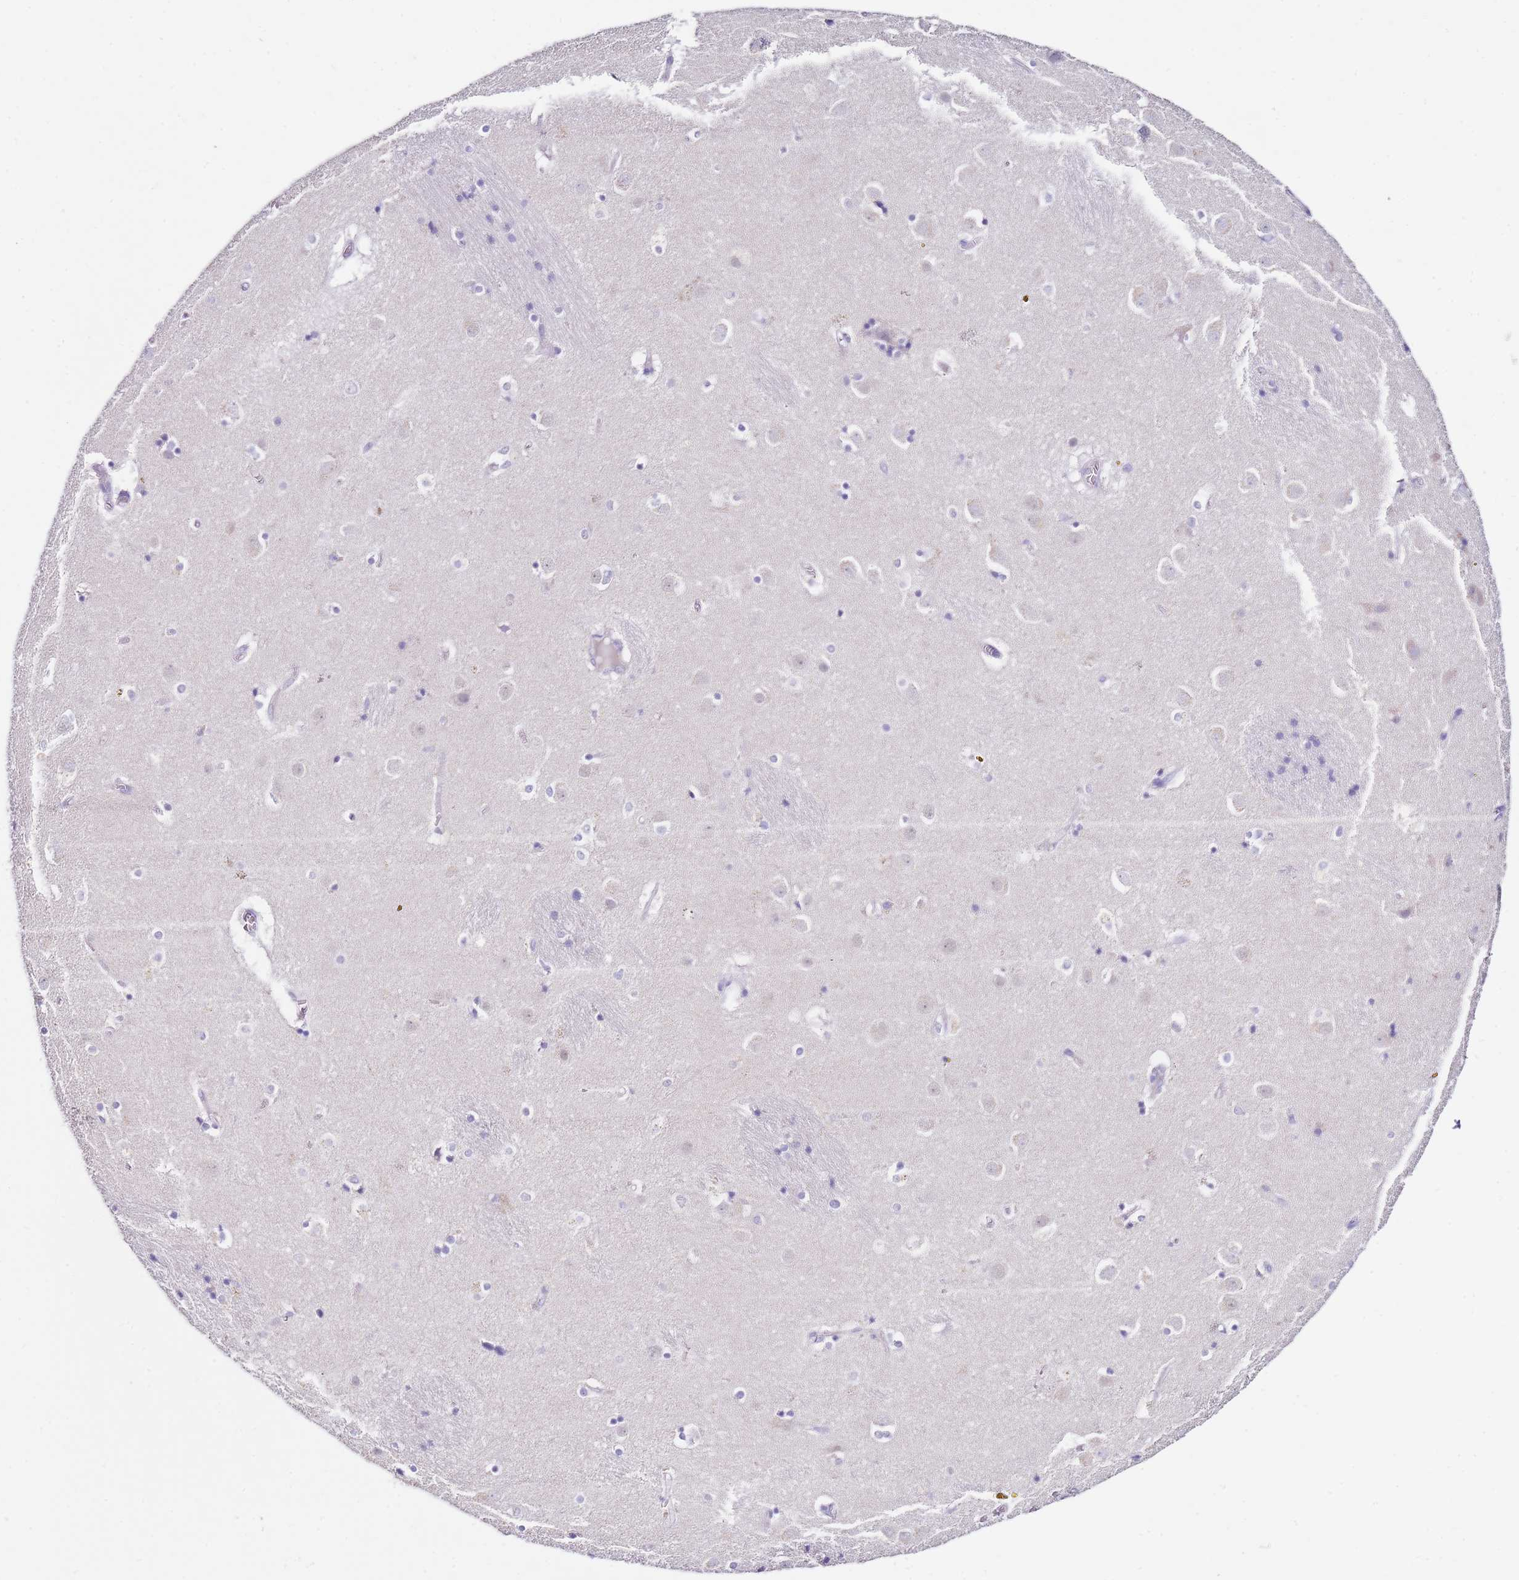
{"staining": {"intensity": "negative", "quantity": "none", "location": "none"}, "tissue": "caudate", "cell_type": "Glial cells", "image_type": "normal", "snomed": [{"axis": "morphology", "description": "Normal tissue, NOS"}, {"axis": "topography", "description": "Lateral ventricle wall"}], "caption": "Image shows no significant protein positivity in glial cells of benign caudate. (Immunohistochemistry (ihc), brightfield microscopy, high magnification).", "gene": "PTBP2", "patient": {"sex": "male", "age": 70}}